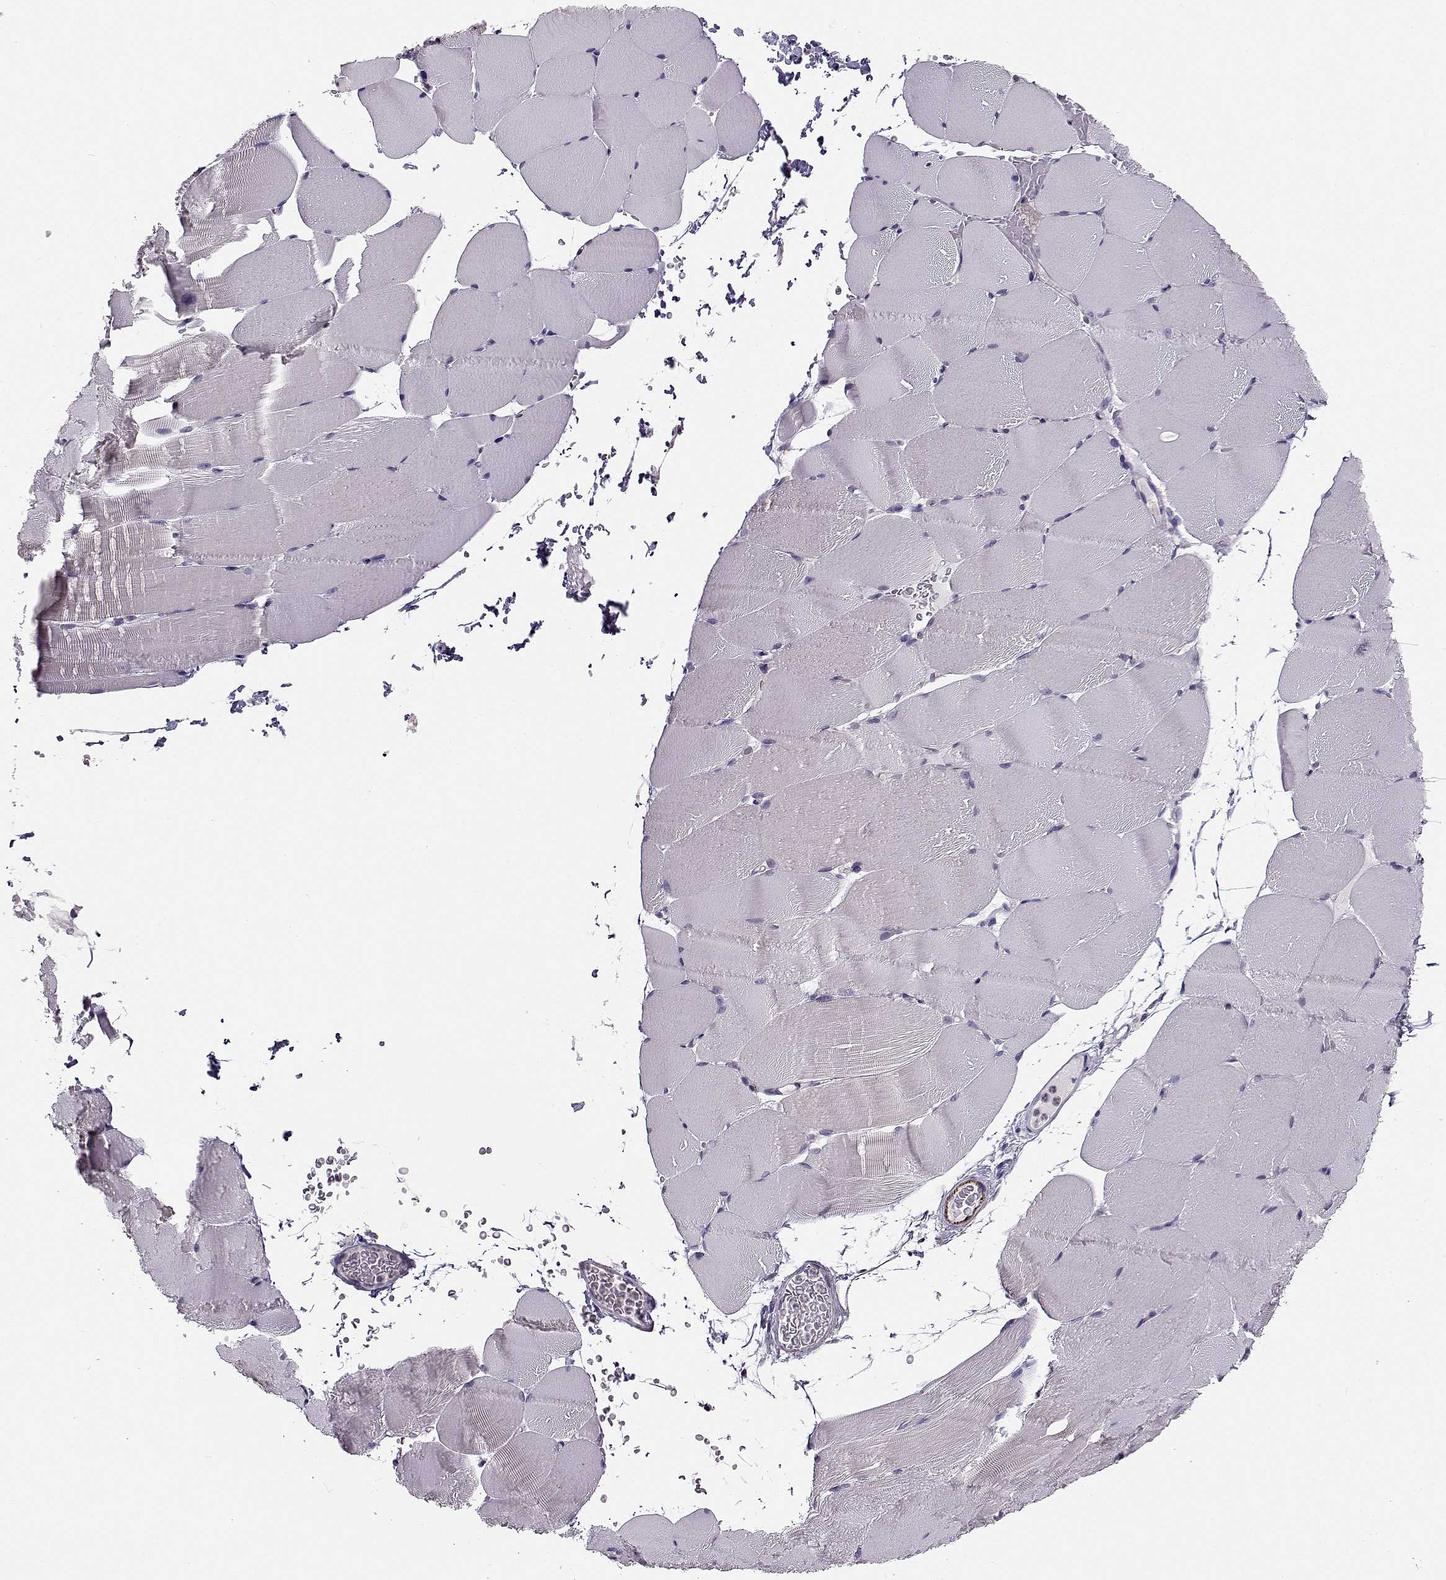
{"staining": {"intensity": "negative", "quantity": "none", "location": "none"}, "tissue": "skeletal muscle", "cell_type": "Myocytes", "image_type": "normal", "snomed": [{"axis": "morphology", "description": "Normal tissue, NOS"}, {"axis": "topography", "description": "Skeletal muscle"}], "caption": "IHC of benign human skeletal muscle reveals no expression in myocytes.", "gene": "TMEM145", "patient": {"sex": "female", "age": 37}}